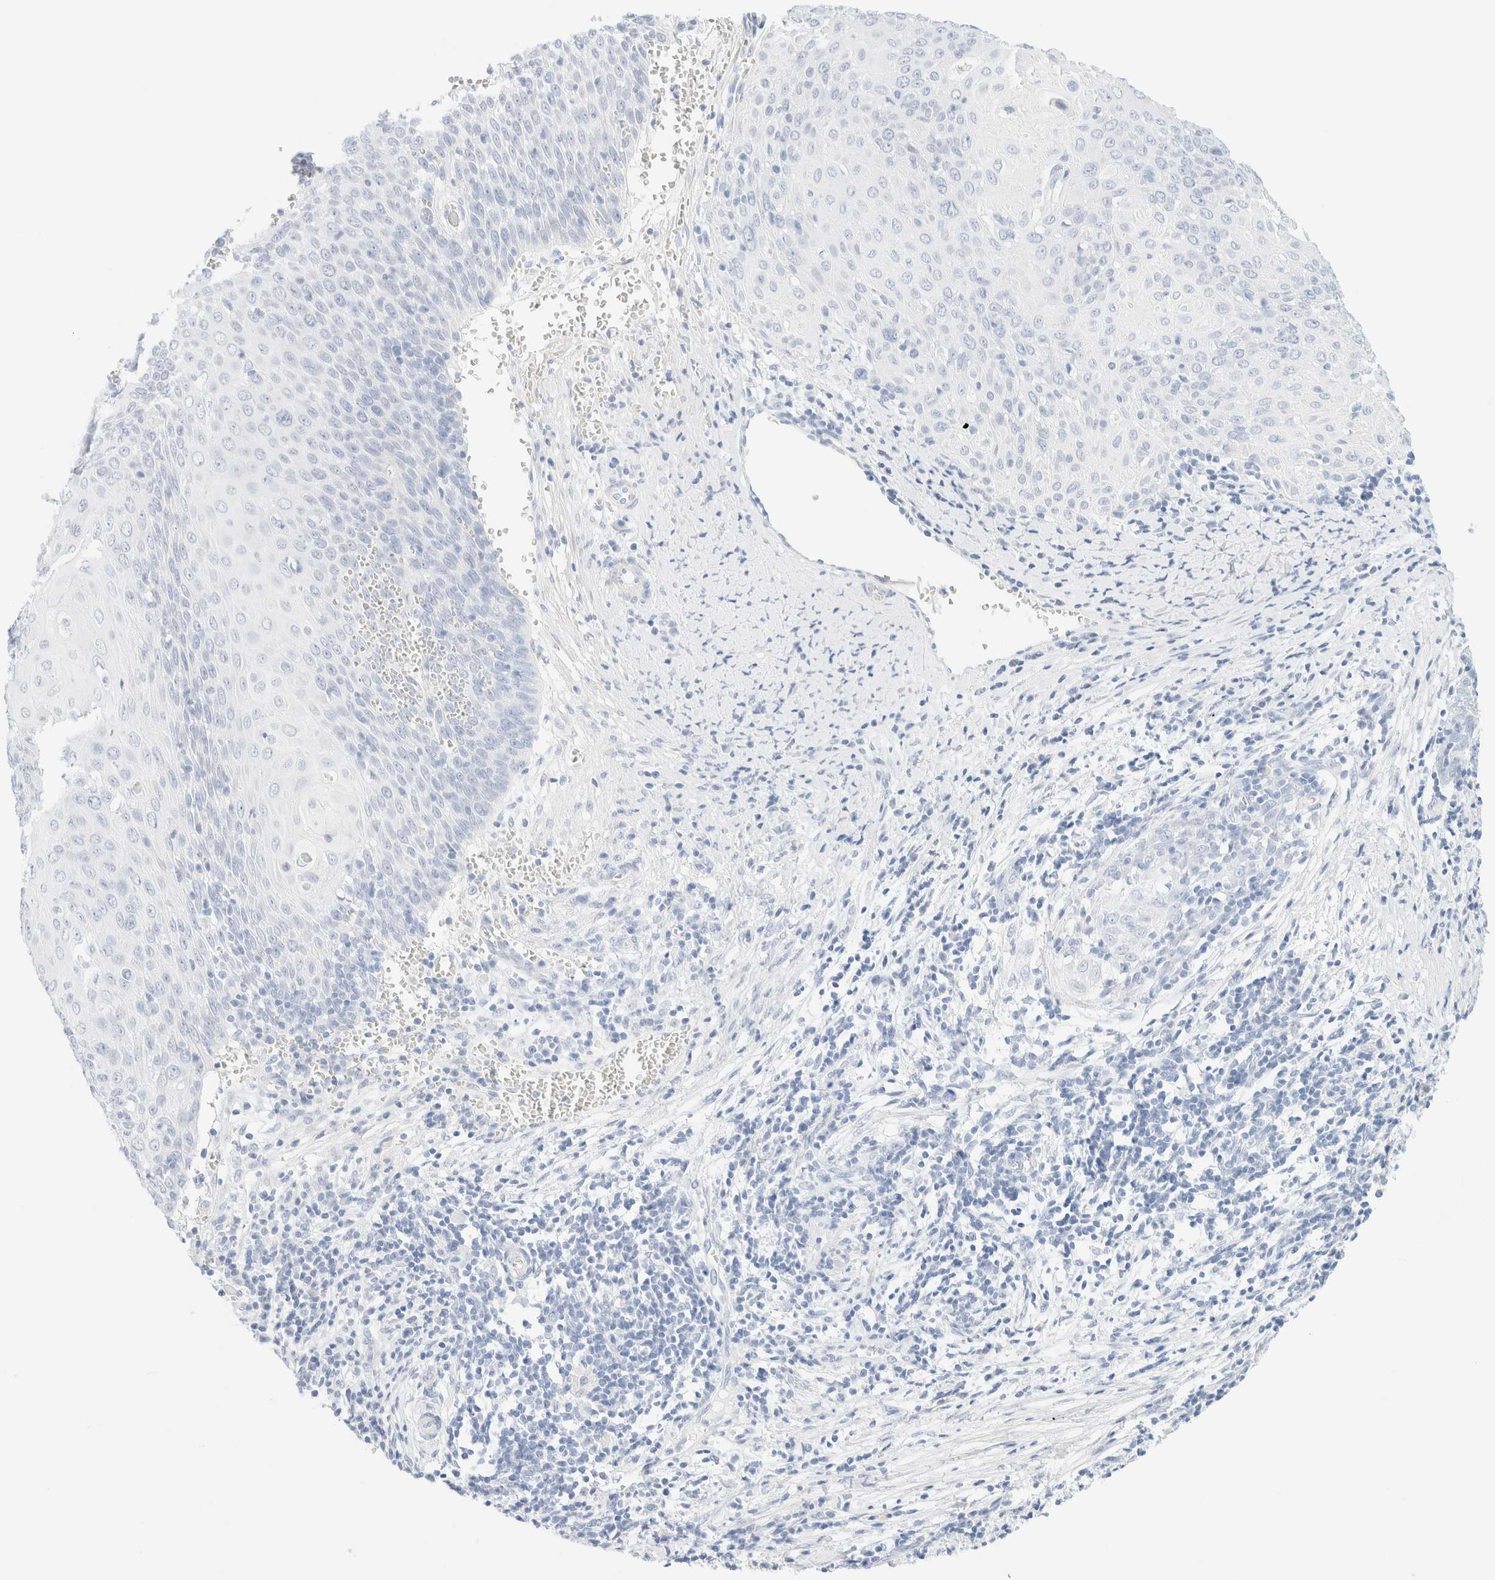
{"staining": {"intensity": "negative", "quantity": "none", "location": "none"}, "tissue": "cervical cancer", "cell_type": "Tumor cells", "image_type": "cancer", "snomed": [{"axis": "morphology", "description": "Squamous cell carcinoma, NOS"}, {"axis": "topography", "description": "Cervix"}], "caption": "High magnification brightfield microscopy of cervical cancer (squamous cell carcinoma) stained with DAB (brown) and counterstained with hematoxylin (blue): tumor cells show no significant staining. (Stains: DAB immunohistochemistry (IHC) with hematoxylin counter stain, Microscopy: brightfield microscopy at high magnification).", "gene": "DPYS", "patient": {"sex": "female", "age": 39}}